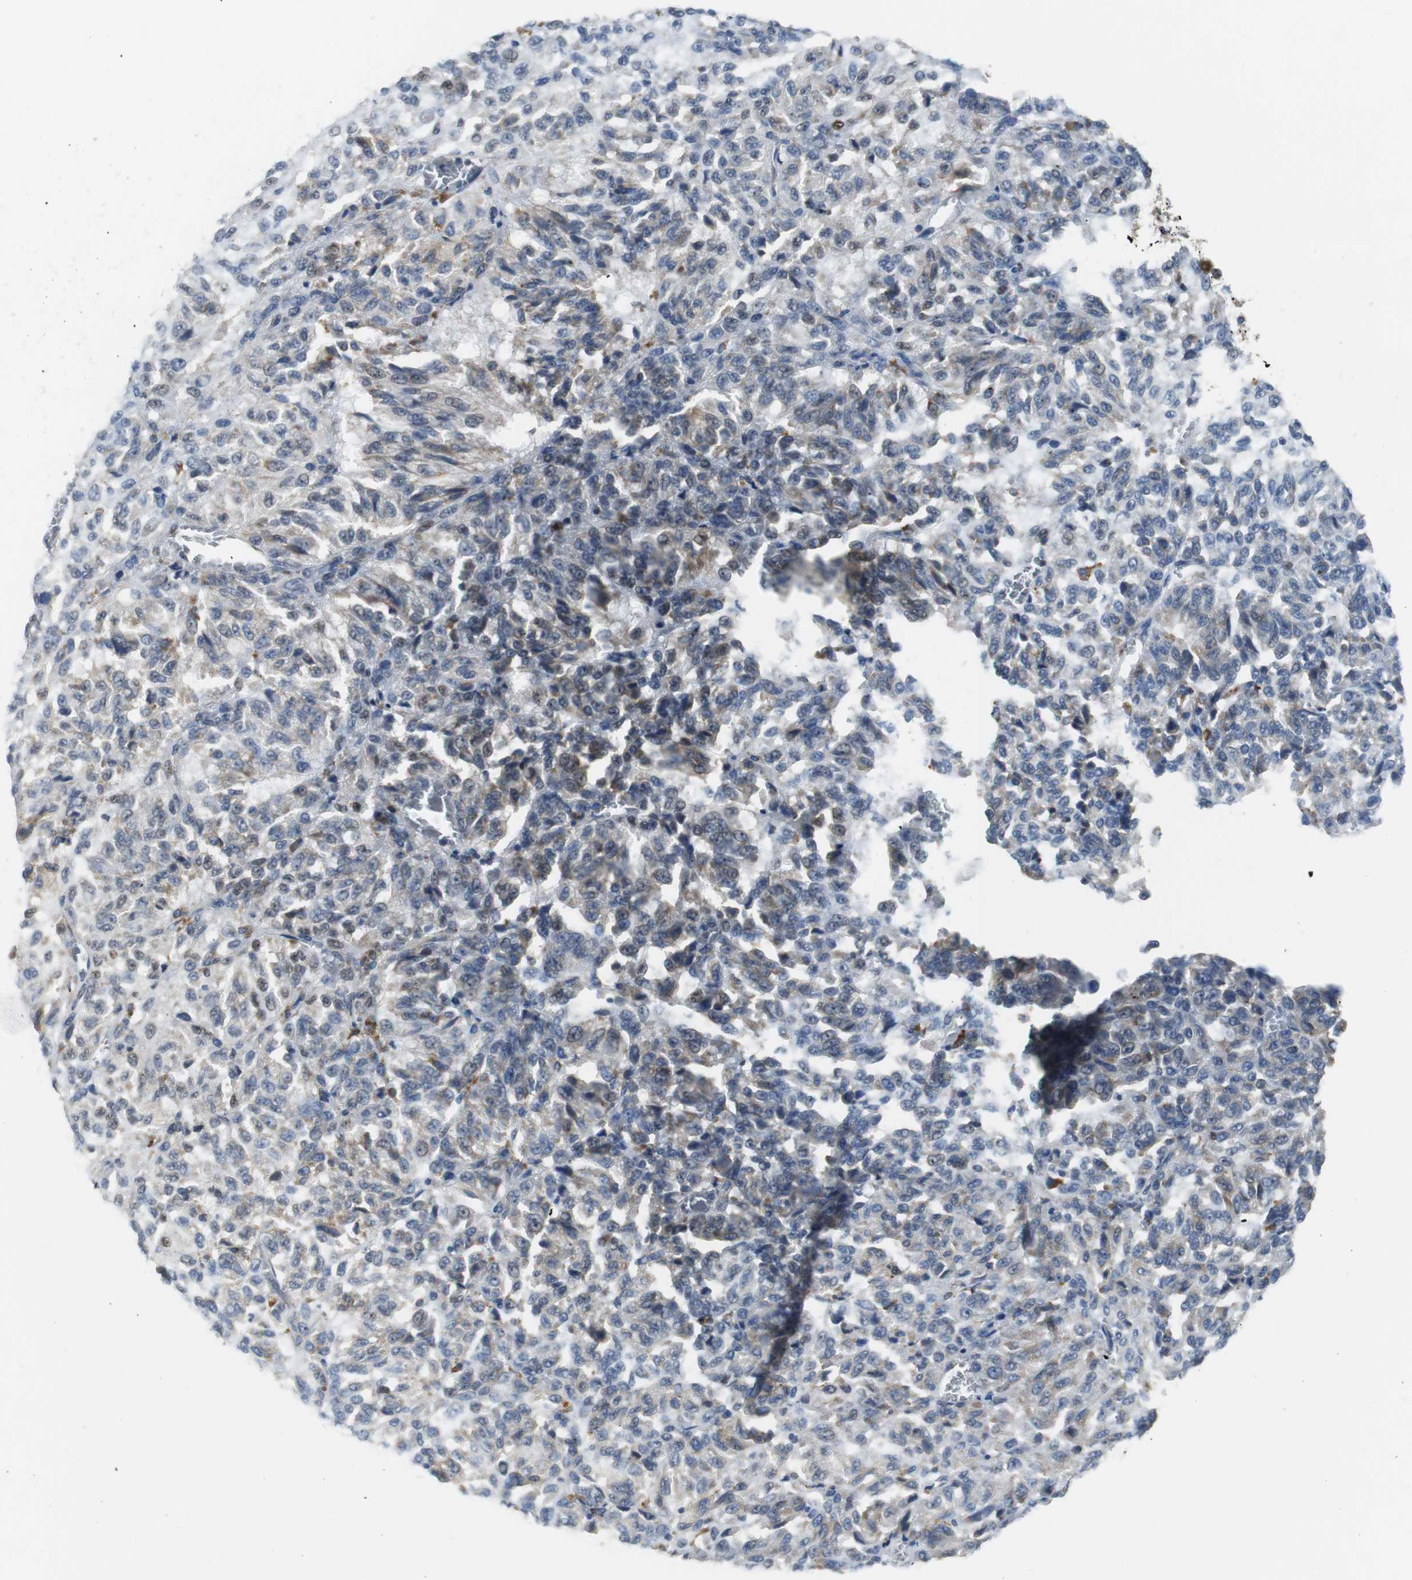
{"staining": {"intensity": "negative", "quantity": "none", "location": "none"}, "tissue": "melanoma", "cell_type": "Tumor cells", "image_type": "cancer", "snomed": [{"axis": "morphology", "description": "Malignant melanoma, Metastatic site"}, {"axis": "topography", "description": "Lung"}], "caption": "Immunohistochemistry photomicrograph of human malignant melanoma (metastatic site) stained for a protein (brown), which demonstrates no expression in tumor cells.", "gene": "PDIA4", "patient": {"sex": "male", "age": 64}}